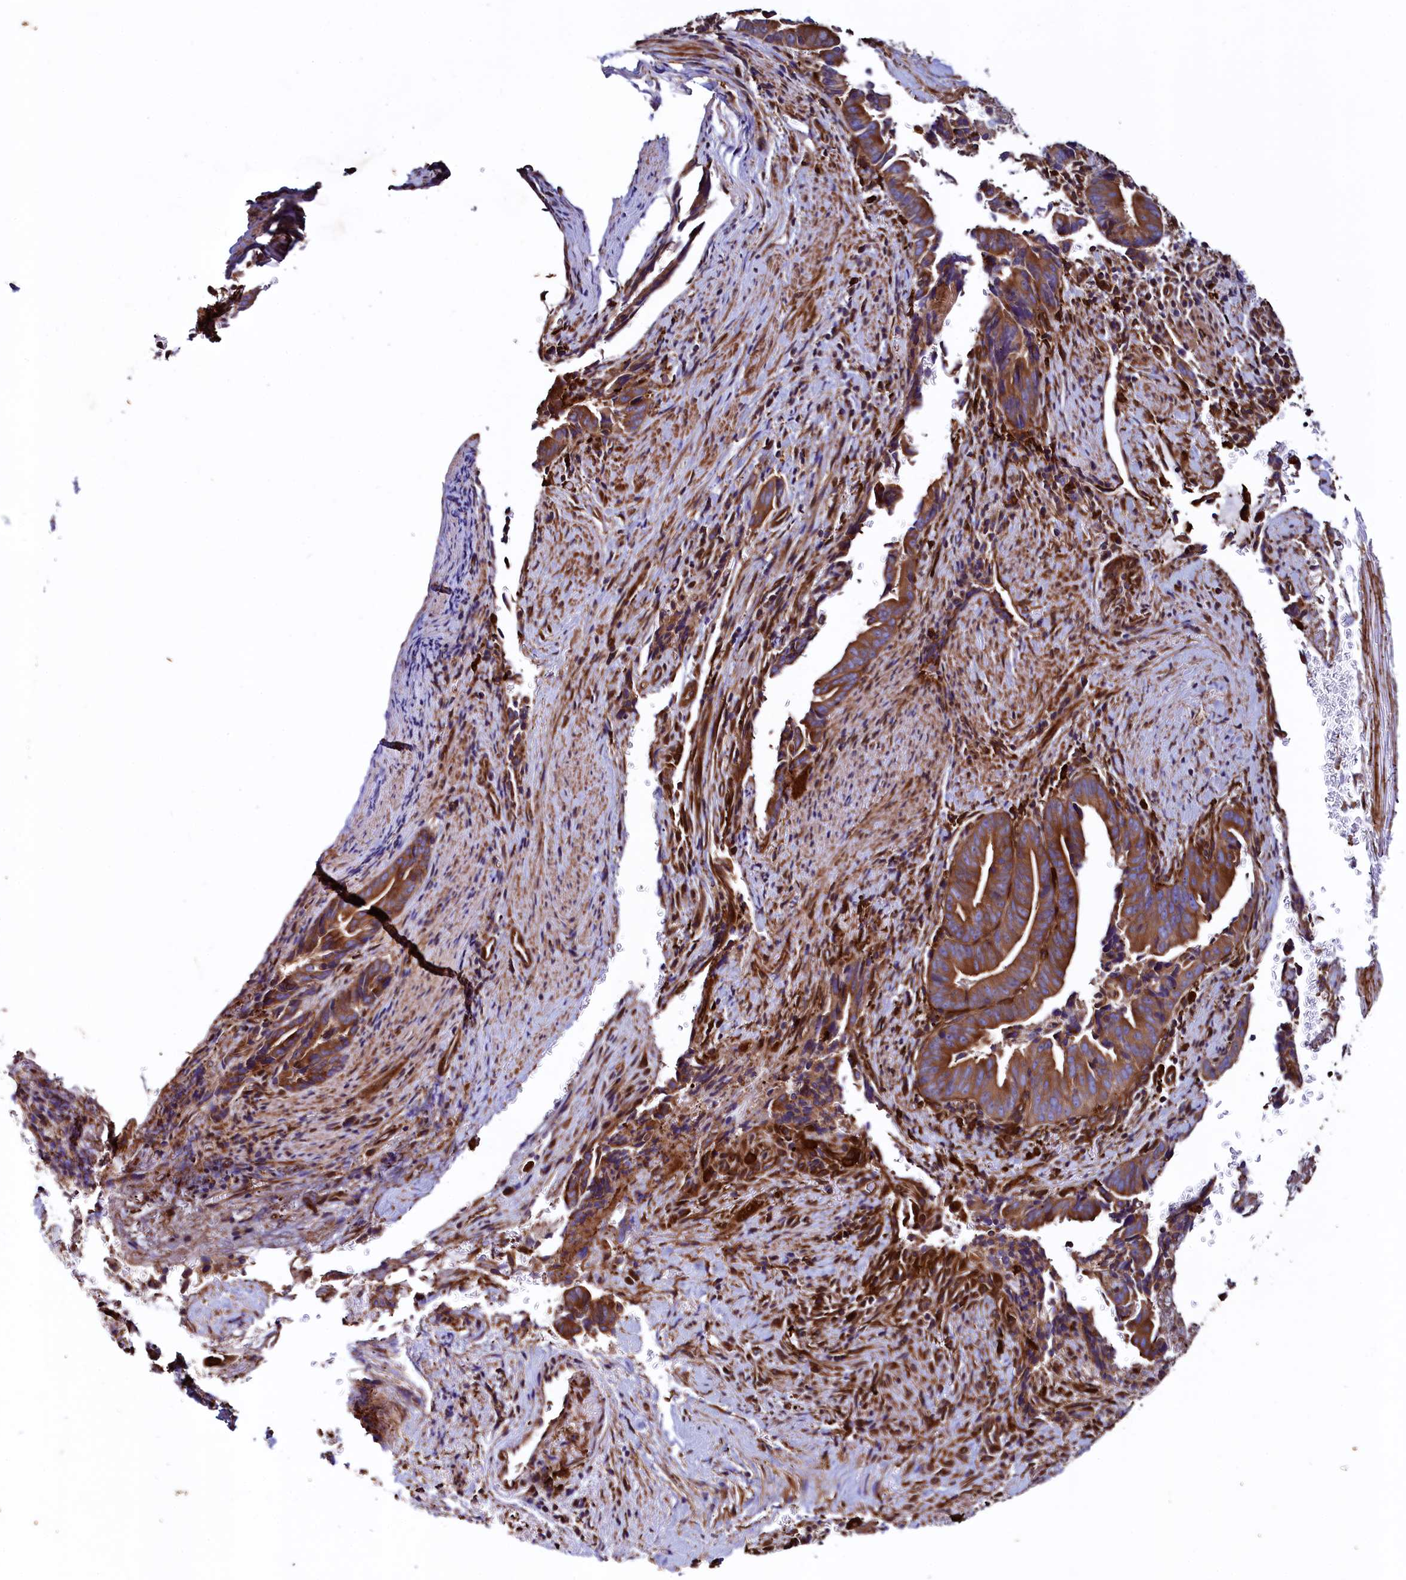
{"staining": {"intensity": "strong", "quantity": ">75%", "location": "cytoplasmic/membranous"}, "tissue": "pancreatic cancer", "cell_type": "Tumor cells", "image_type": "cancer", "snomed": [{"axis": "morphology", "description": "Adenocarcinoma, NOS"}, {"axis": "topography", "description": "Pancreas"}], "caption": "Protein staining of pancreatic cancer tissue reveals strong cytoplasmic/membranous expression in approximately >75% of tumor cells. Using DAB (3,3'-diaminobenzidine) (brown) and hematoxylin (blue) stains, captured at high magnification using brightfield microscopy.", "gene": "STAMBPL1", "patient": {"sex": "female", "age": 63}}